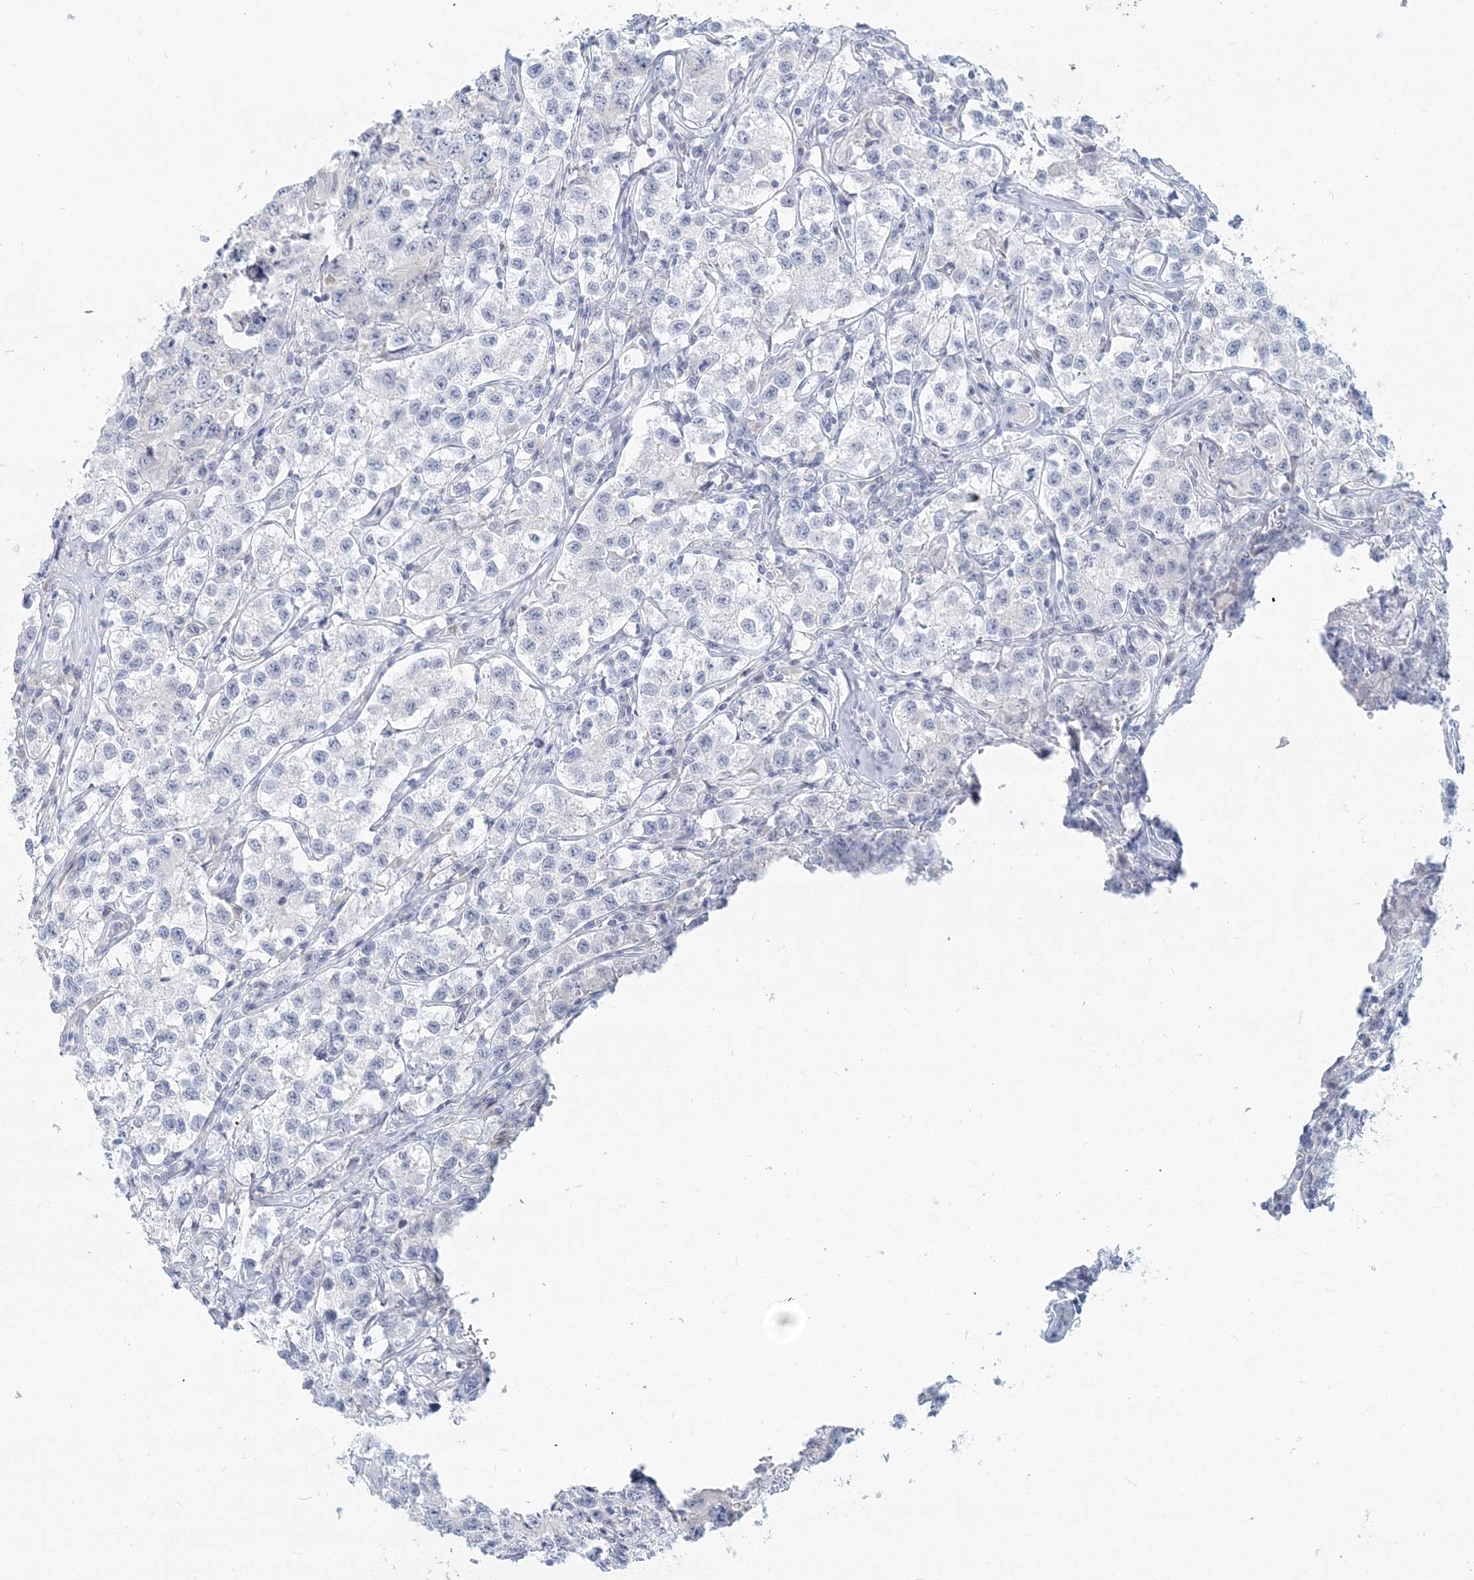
{"staining": {"intensity": "negative", "quantity": "none", "location": "none"}, "tissue": "testis cancer", "cell_type": "Tumor cells", "image_type": "cancer", "snomed": [{"axis": "morphology", "description": "Seminoma, NOS"}, {"axis": "morphology", "description": "Carcinoma, Embryonal, NOS"}, {"axis": "topography", "description": "Testis"}], "caption": "The image demonstrates no significant positivity in tumor cells of seminoma (testis). The staining is performed using DAB brown chromogen with nuclei counter-stained in using hematoxylin.", "gene": "CSN1S1", "patient": {"sex": "male", "age": 43}}